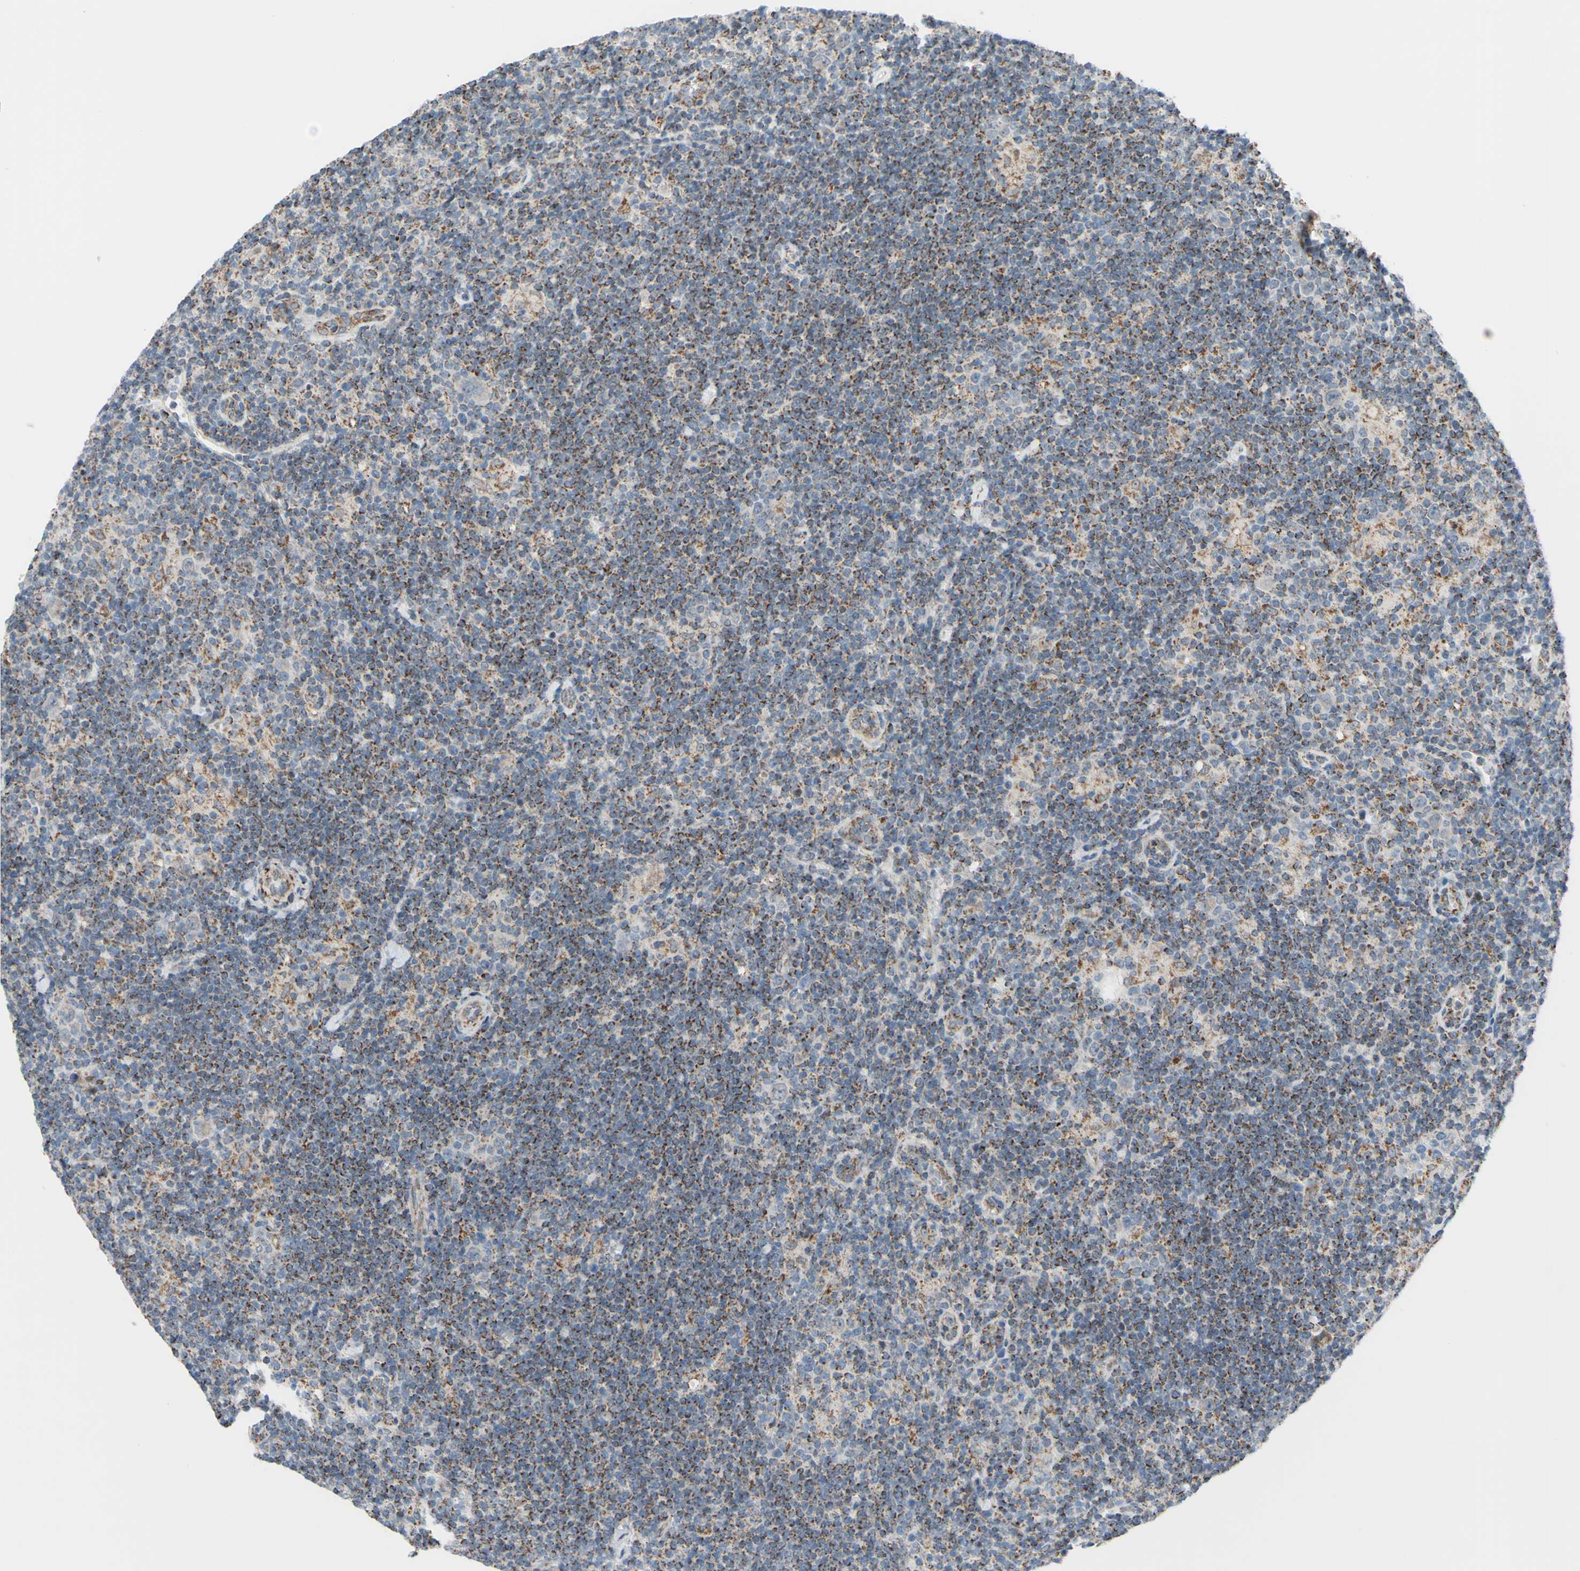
{"staining": {"intensity": "weak", "quantity": ">75%", "location": "cytoplasmic/membranous"}, "tissue": "lymphoma", "cell_type": "Tumor cells", "image_type": "cancer", "snomed": [{"axis": "morphology", "description": "Hodgkin's disease, NOS"}, {"axis": "topography", "description": "Lymph node"}], "caption": "Lymphoma stained for a protein shows weak cytoplasmic/membranous positivity in tumor cells.", "gene": "GLT8D1", "patient": {"sex": "female", "age": 57}}